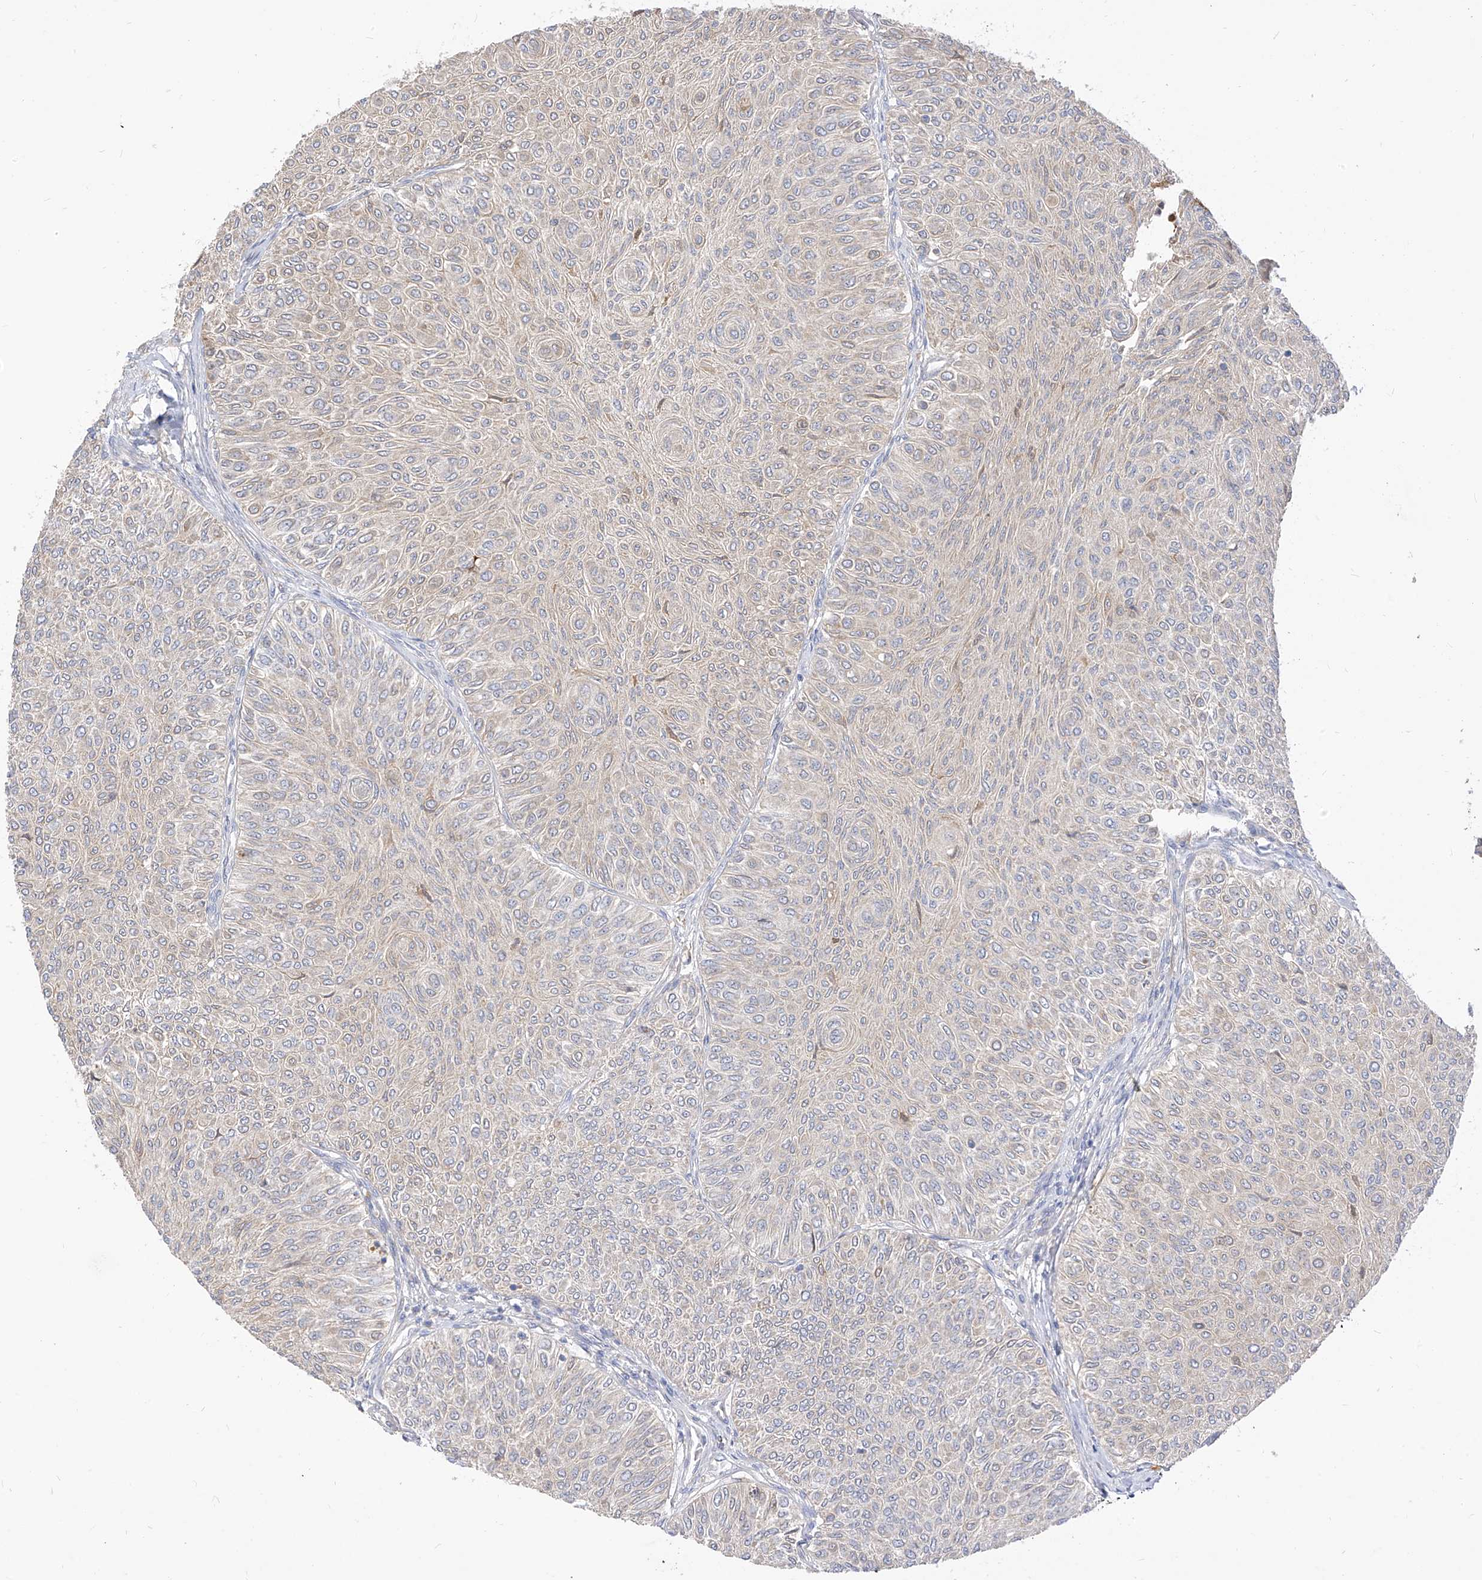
{"staining": {"intensity": "weak", "quantity": ">75%", "location": "cytoplasmic/membranous"}, "tissue": "urothelial cancer", "cell_type": "Tumor cells", "image_type": "cancer", "snomed": [{"axis": "morphology", "description": "Urothelial carcinoma, Low grade"}, {"axis": "topography", "description": "Urinary bladder"}], "caption": "Immunohistochemistry (IHC) (DAB (3,3'-diaminobenzidine)) staining of human low-grade urothelial carcinoma demonstrates weak cytoplasmic/membranous protein positivity in about >75% of tumor cells.", "gene": "RASA2", "patient": {"sex": "male", "age": 78}}